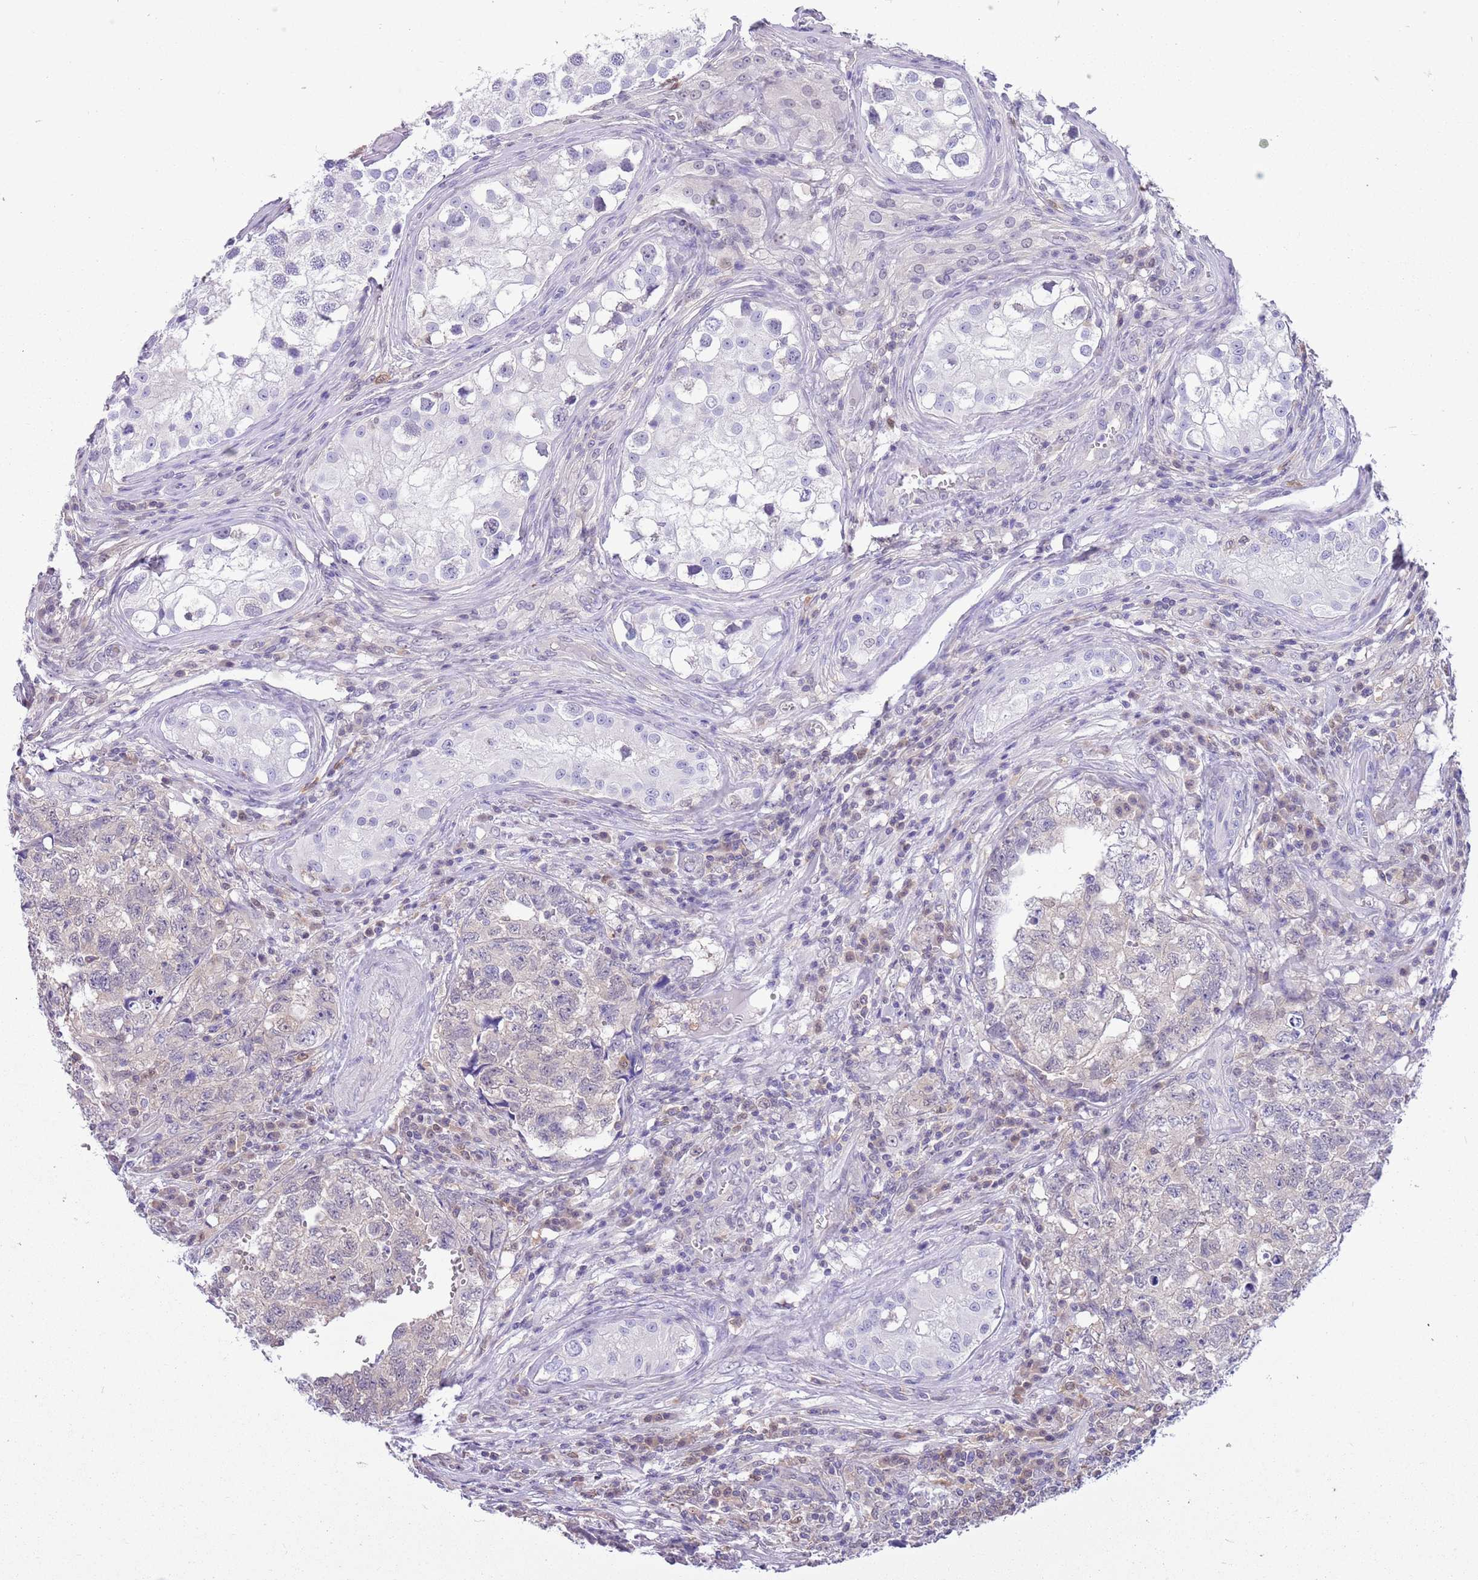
{"staining": {"intensity": "negative", "quantity": "none", "location": "none"}, "tissue": "testis cancer", "cell_type": "Tumor cells", "image_type": "cancer", "snomed": [{"axis": "morphology", "description": "Carcinoma, Embryonal, NOS"}, {"axis": "topography", "description": "Testis"}], "caption": "Immunohistochemistry micrograph of human embryonal carcinoma (testis) stained for a protein (brown), which exhibits no staining in tumor cells.", "gene": "DDI2", "patient": {"sex": "male", "age": 31}}